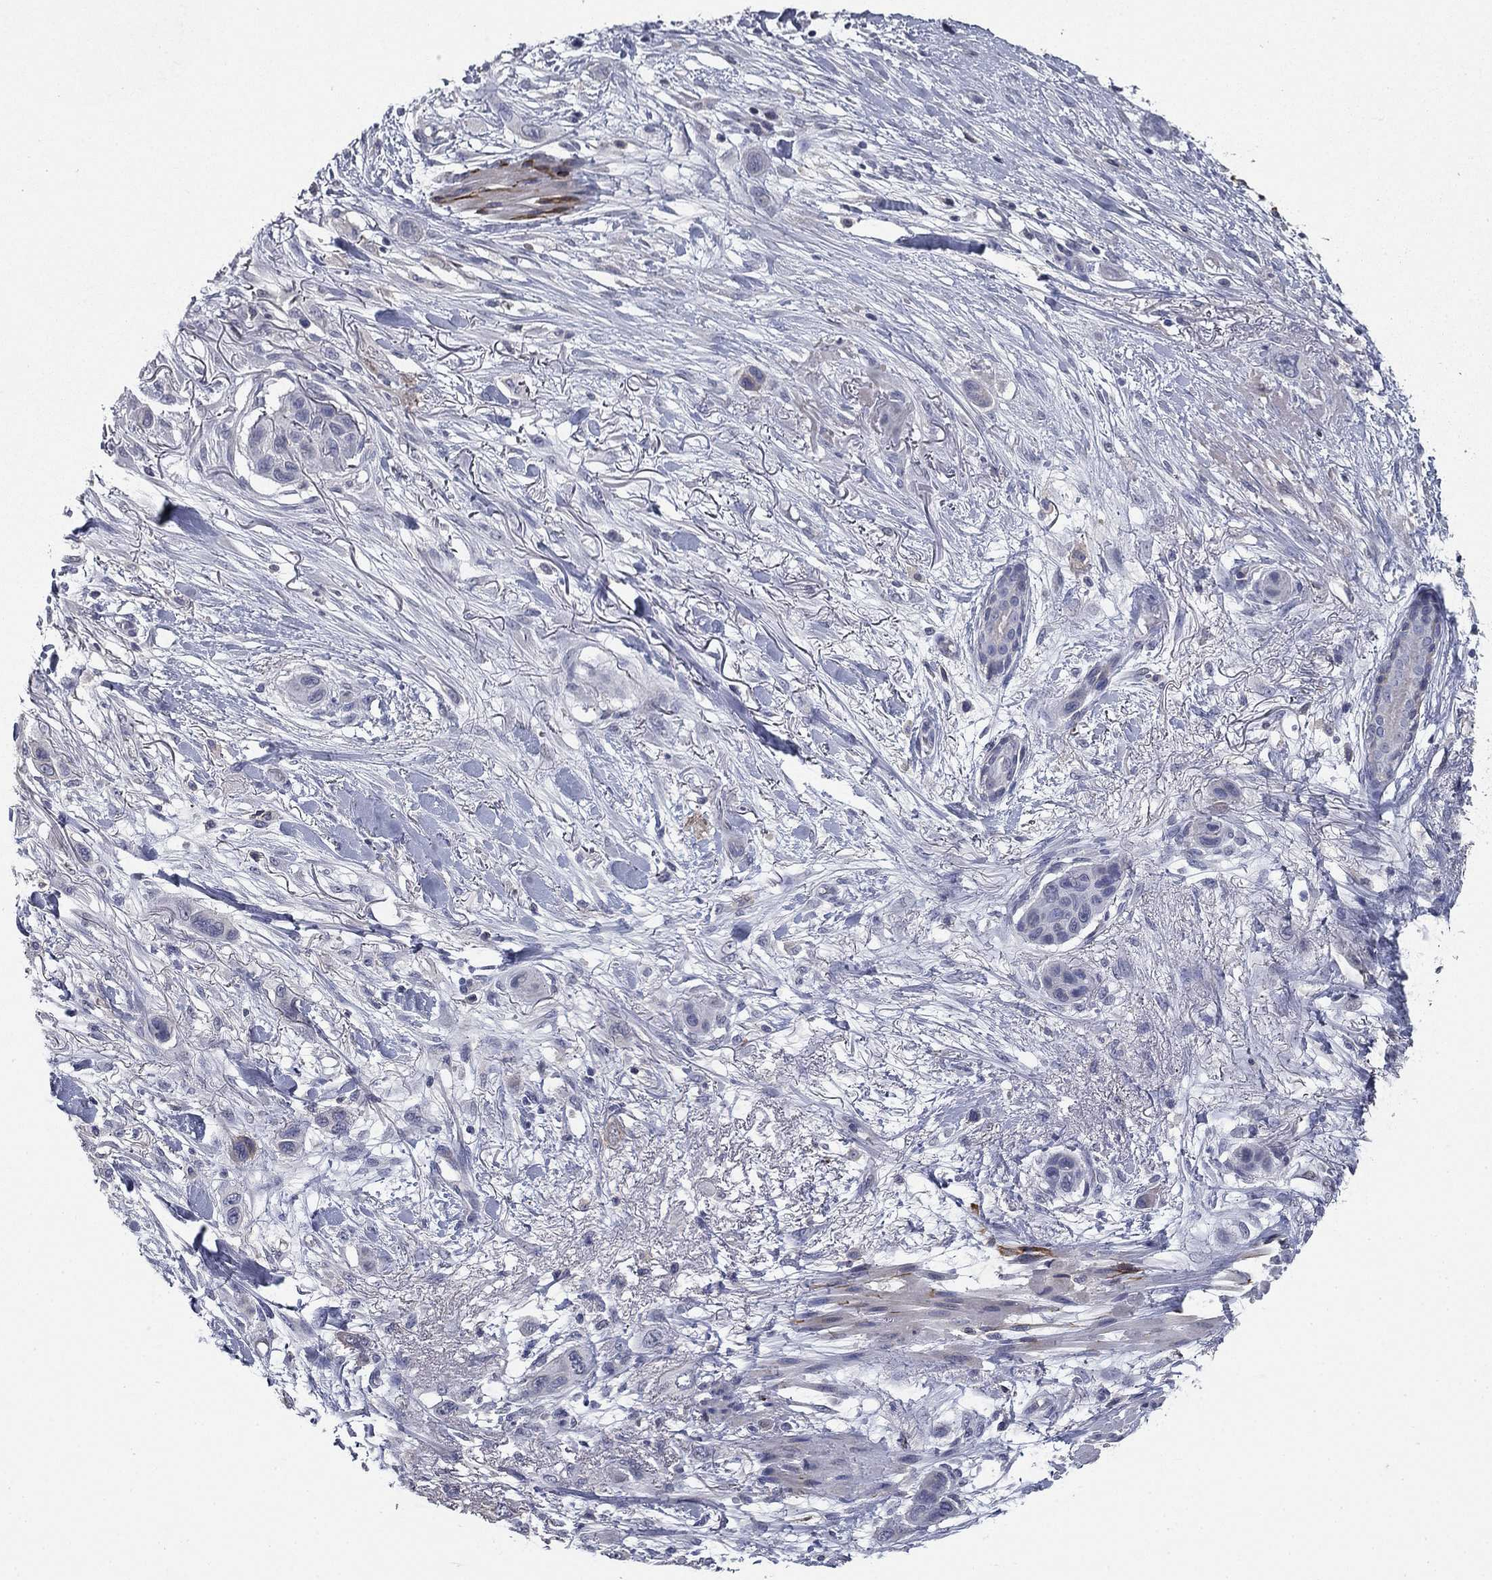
{"staining": {"intensity": "negative", "quantity": "none", "location": "none"}, "tissue": "skin cancer", "cell_type": "Tumor cells", "image_type": "cancer", "snomed": [{"axis": "morphology", "description": "Squamous cell carcinoma, NOS"}, {"axis": "topography", "description": "Skin"}], "caption": "Tumor cells show no significant protein positivity in skin cancer.", "gene": "CD274", "patient": {"sex": "male", "age": 79}}